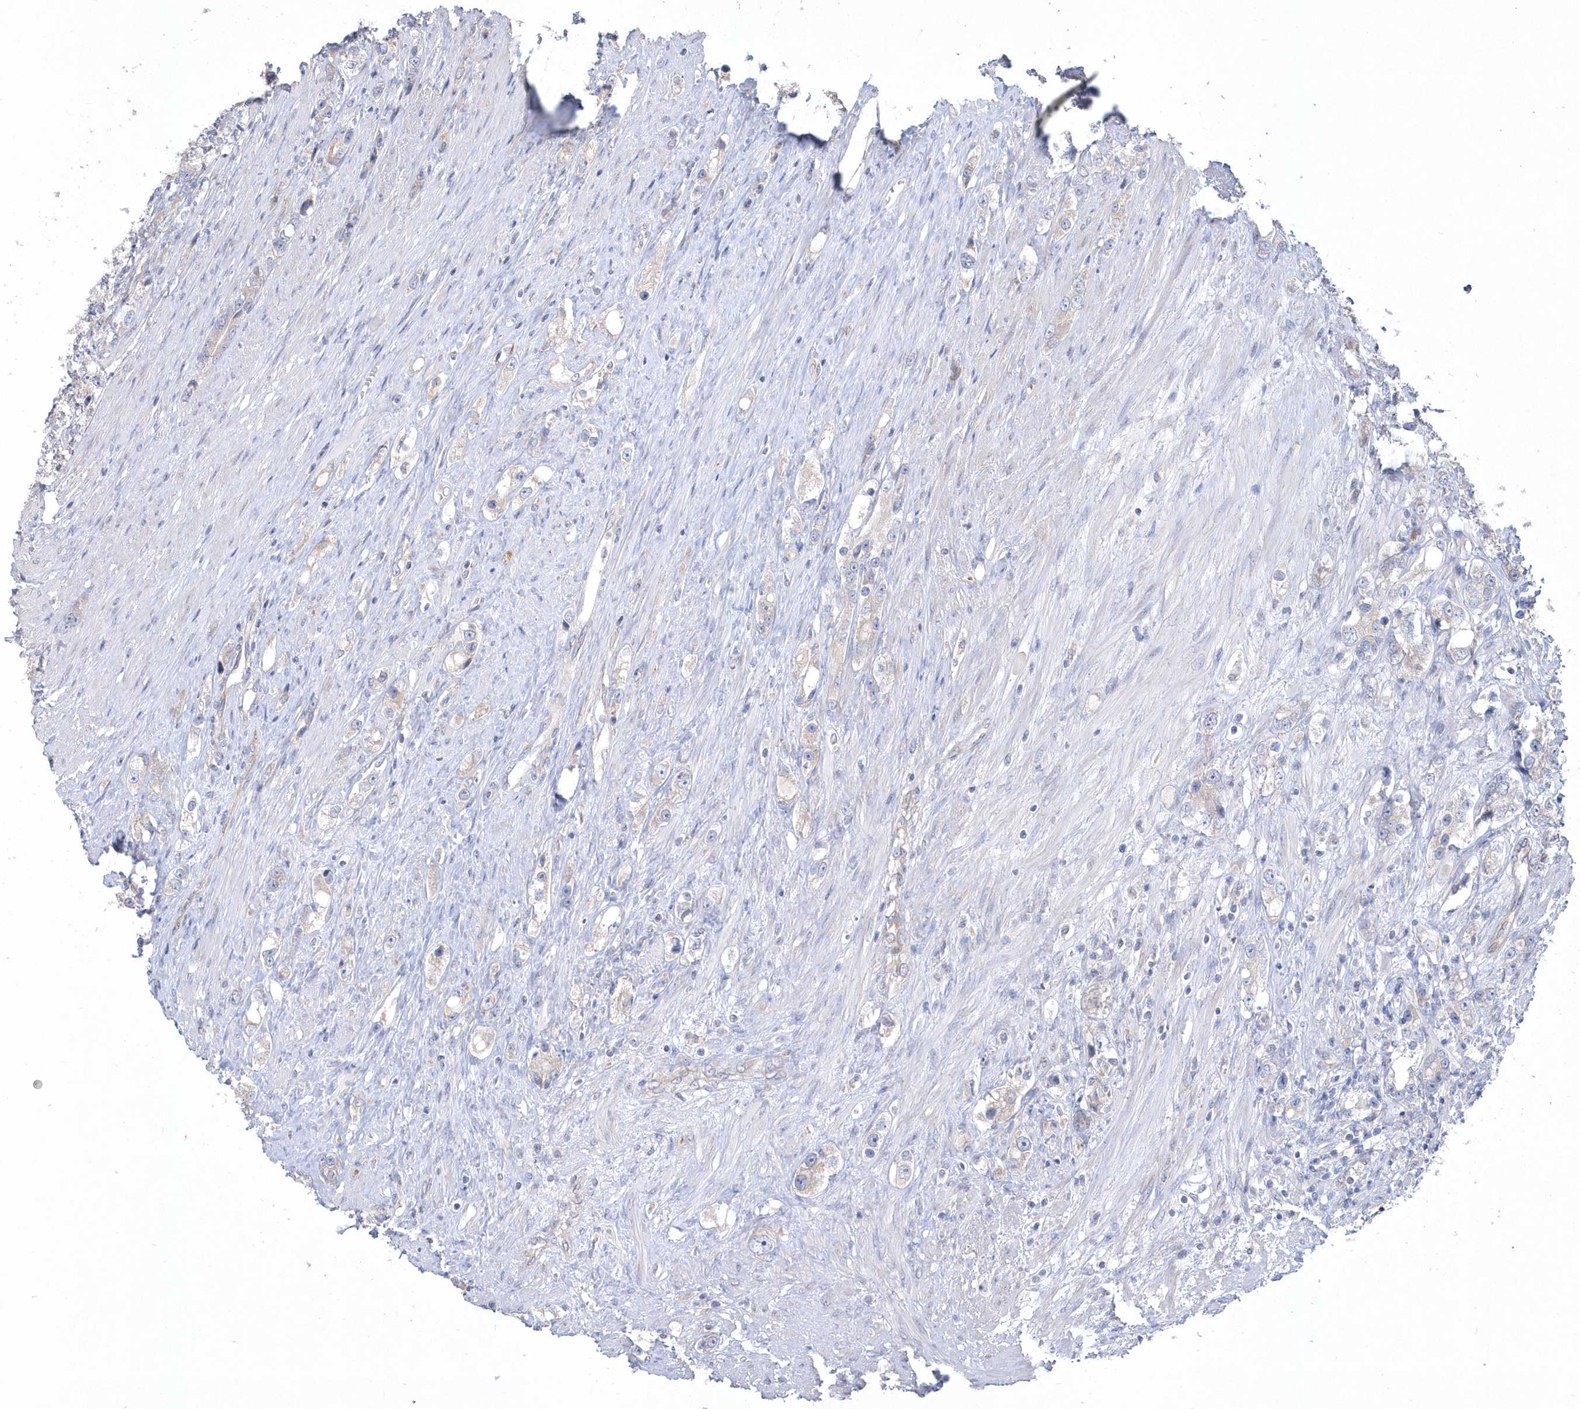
{"staining": {"intensity": "negative", "quantity": "none", "location": "none"}, "tissue": "prostate cancer", "cell_type": "Tumor cells", "image_type": "cancer", "snomed": [{"axis": "morphology", "description": "Adenocarcinoma, High grade"}, {"axis": "topography", "description": "Prostate"}], "caption": "A photomicrograph of high-grade adenocarcinoma (prostate) stained for a protein exhibits no brown staining in tumor cells.", "gene": "DGAT1", "patient": {"sex": "male", "age": 63}}